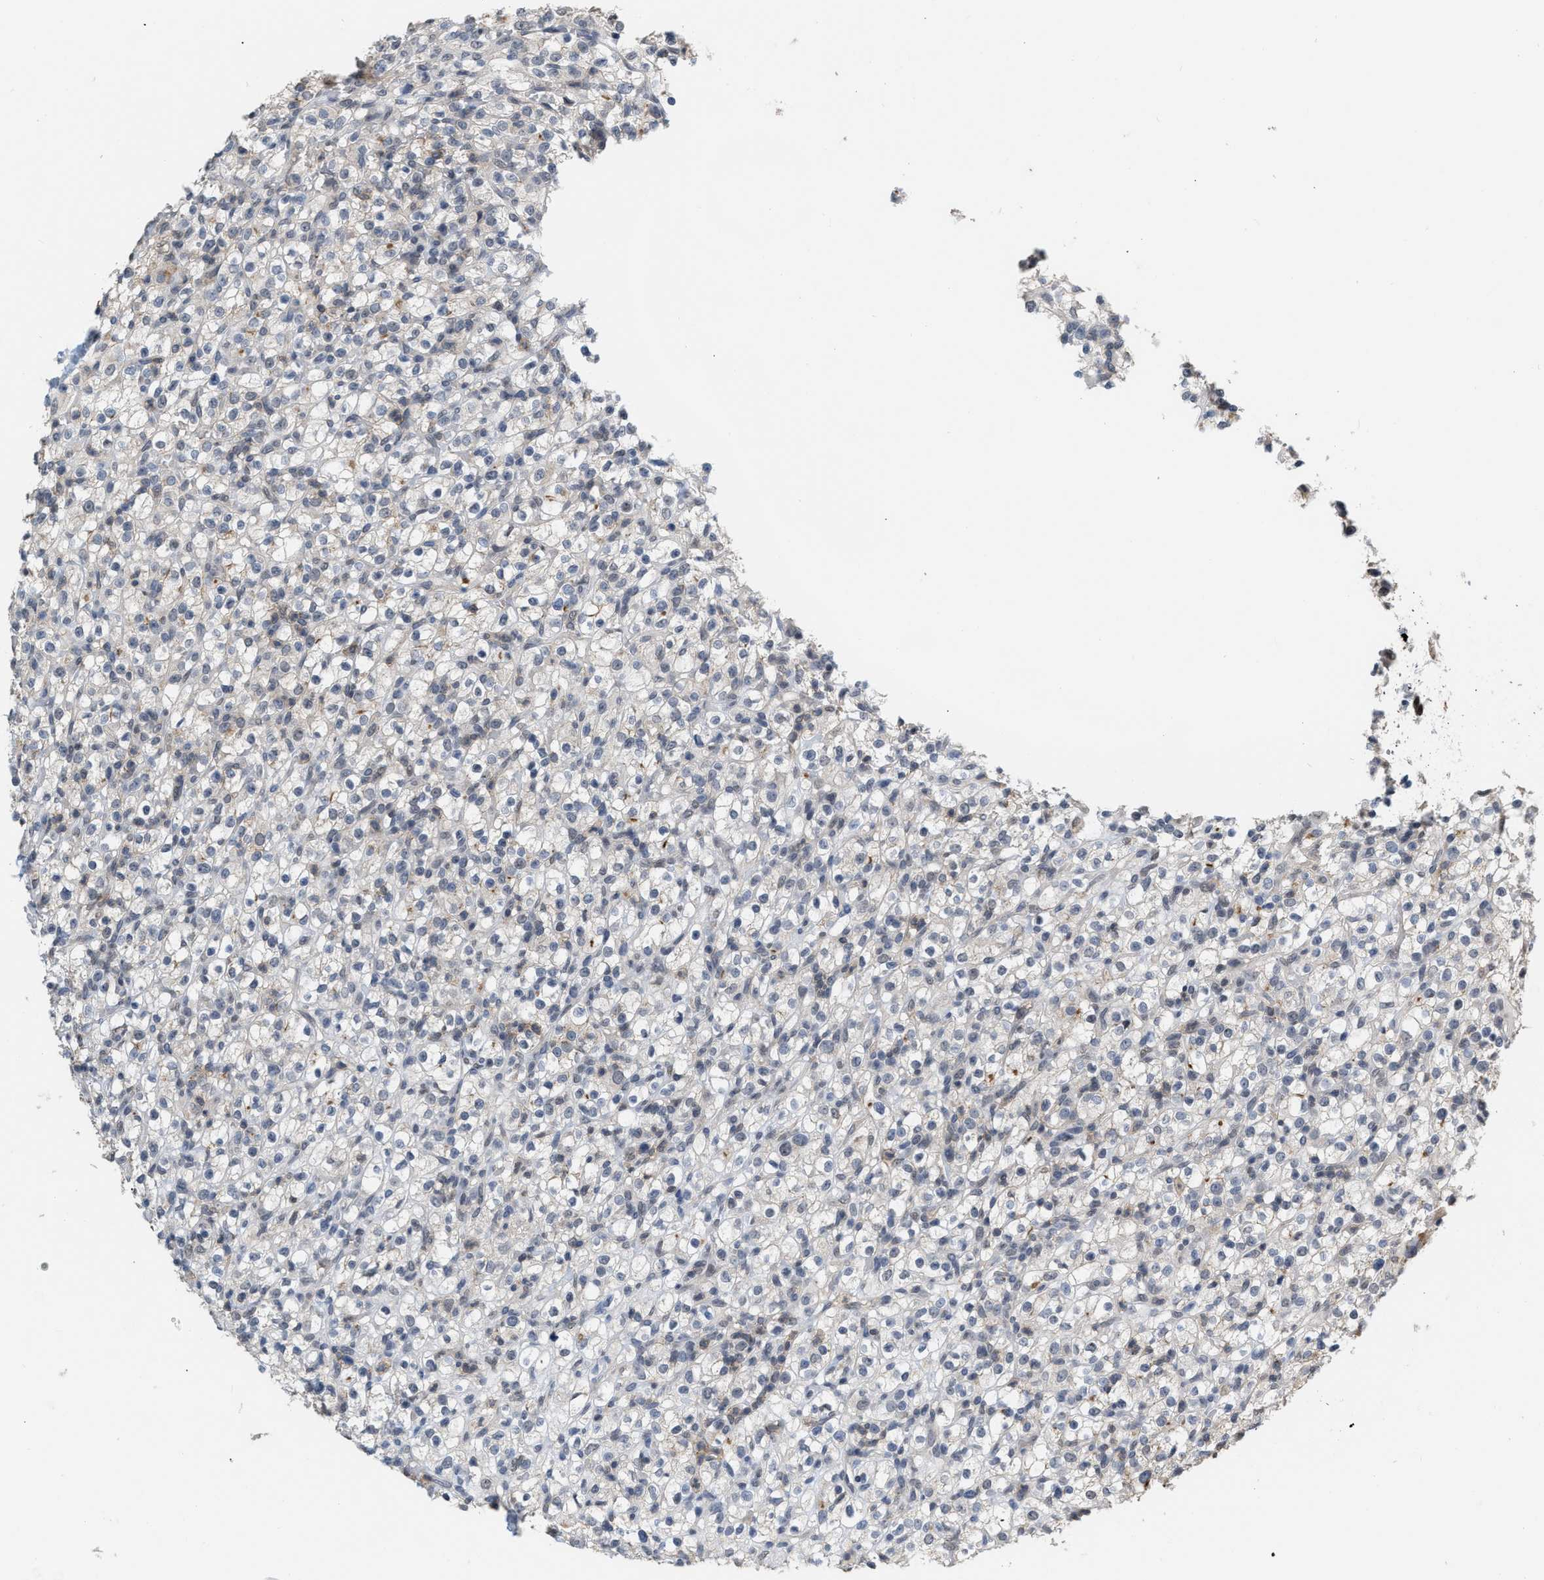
{"staining": {"intensity": "negative", "quantity": "none", "location": "none"}, "tissue": "renal cancer", "cell_type": "Tumor cells", "image_type": "cancer", "snomed": [{"axis": "morphology", "description": "Normal tissue, NOS"}, {"axis": "morphology", "description": "Adenocarcinoma, NOS"}, {"axis": "topography", "description": "Kidney"}], "caption": "Immunohistochemistry (IHC) of human renal cancer (adenocarcinoma) shows no expression in tumor cells.", "gene": "BAIAP2L1", "patient": {"sex": "female", "age": 72}}